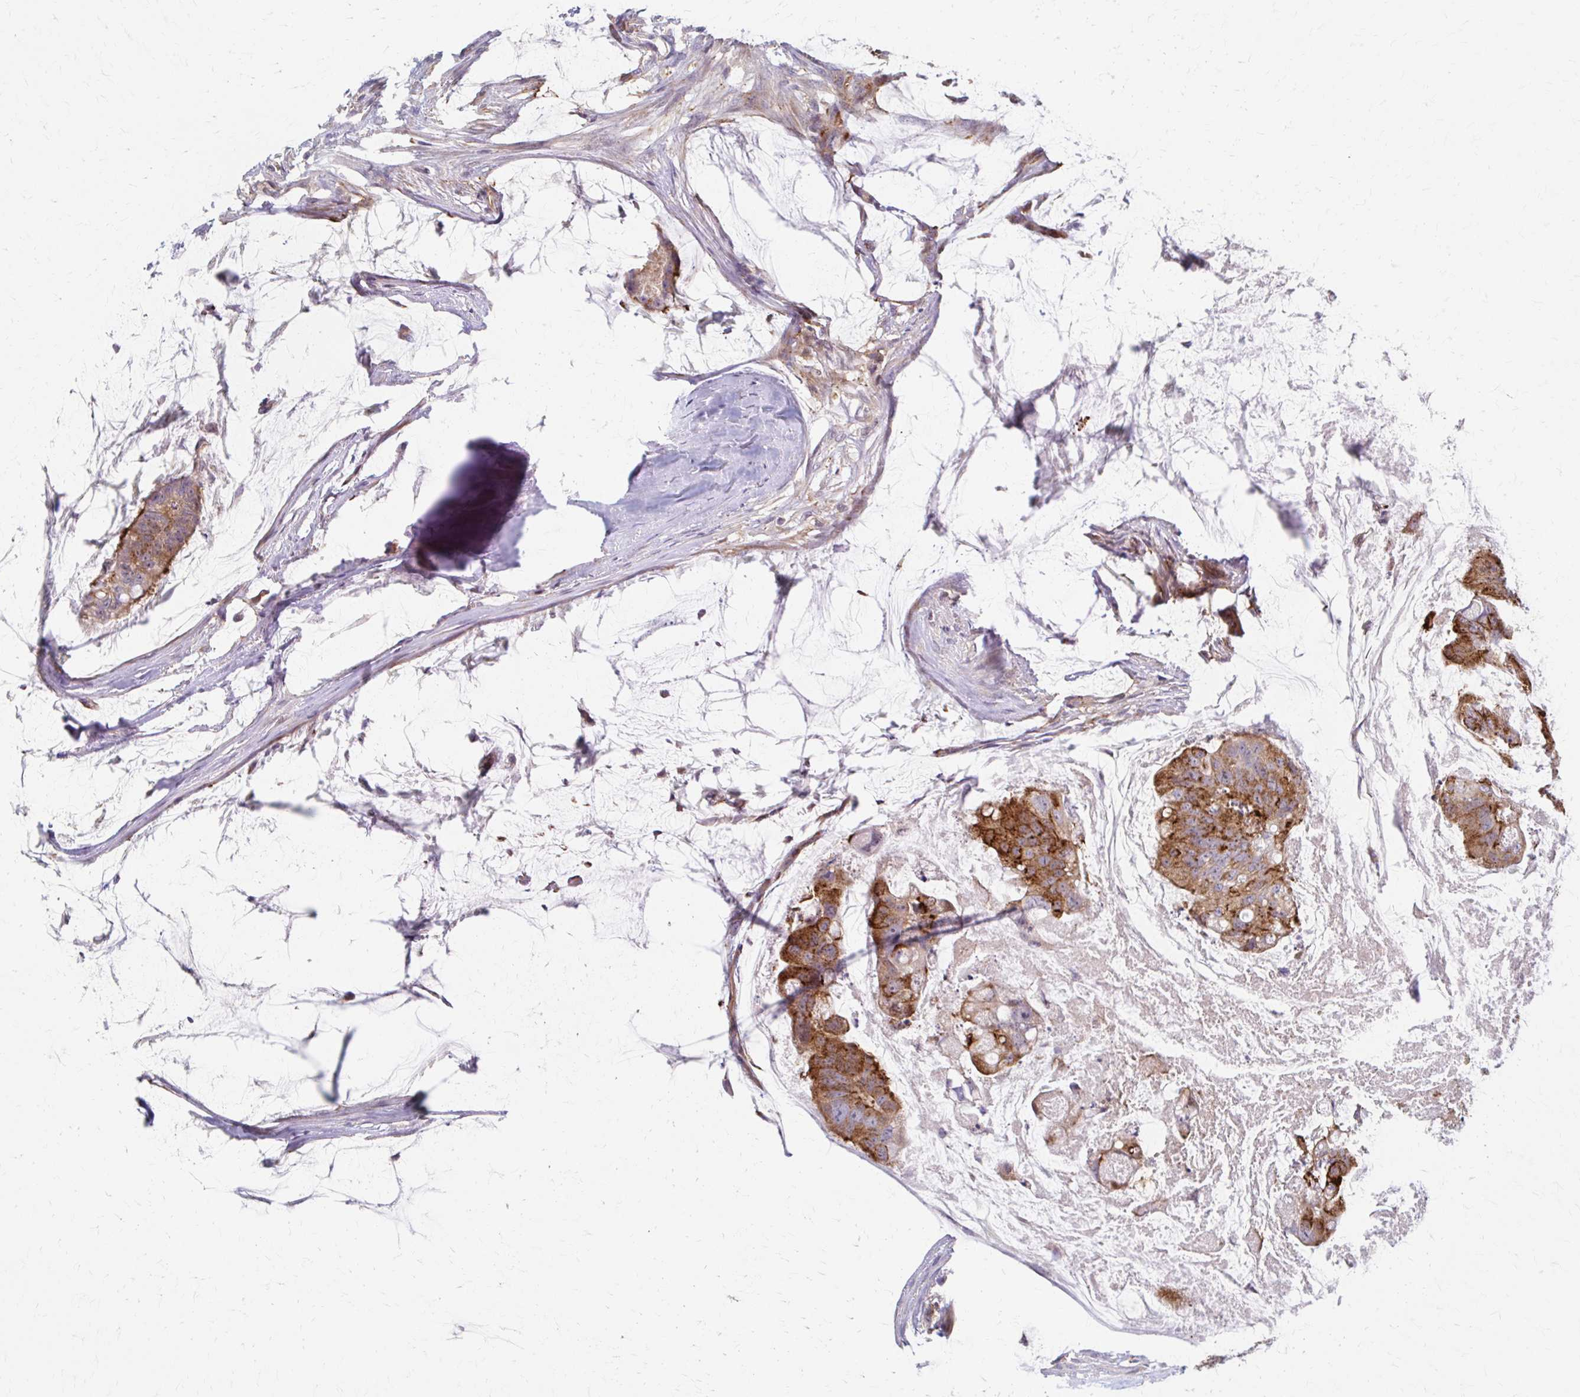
{"staining": {"intensity": "moderate", "quantity": ">75%", "location": "cytoplasmic/membranous"}, "tissue": "colorectal cancer", "cell_type": "Tumor cells", "image_type": "cancer", "snomed": [{"axis": "morphology", "description": "Adenocarcinoma, NOS"}, {"axis": "topography", "description": "Colon"}], "caption": "Colorectal cancer stained with a brown dye reveals moderate cytoplasmic/membranous positive expression in about >75% of tumor cells.", "gene": "ARHGAP35", "patient": {"sex": "male", "age": 62}}